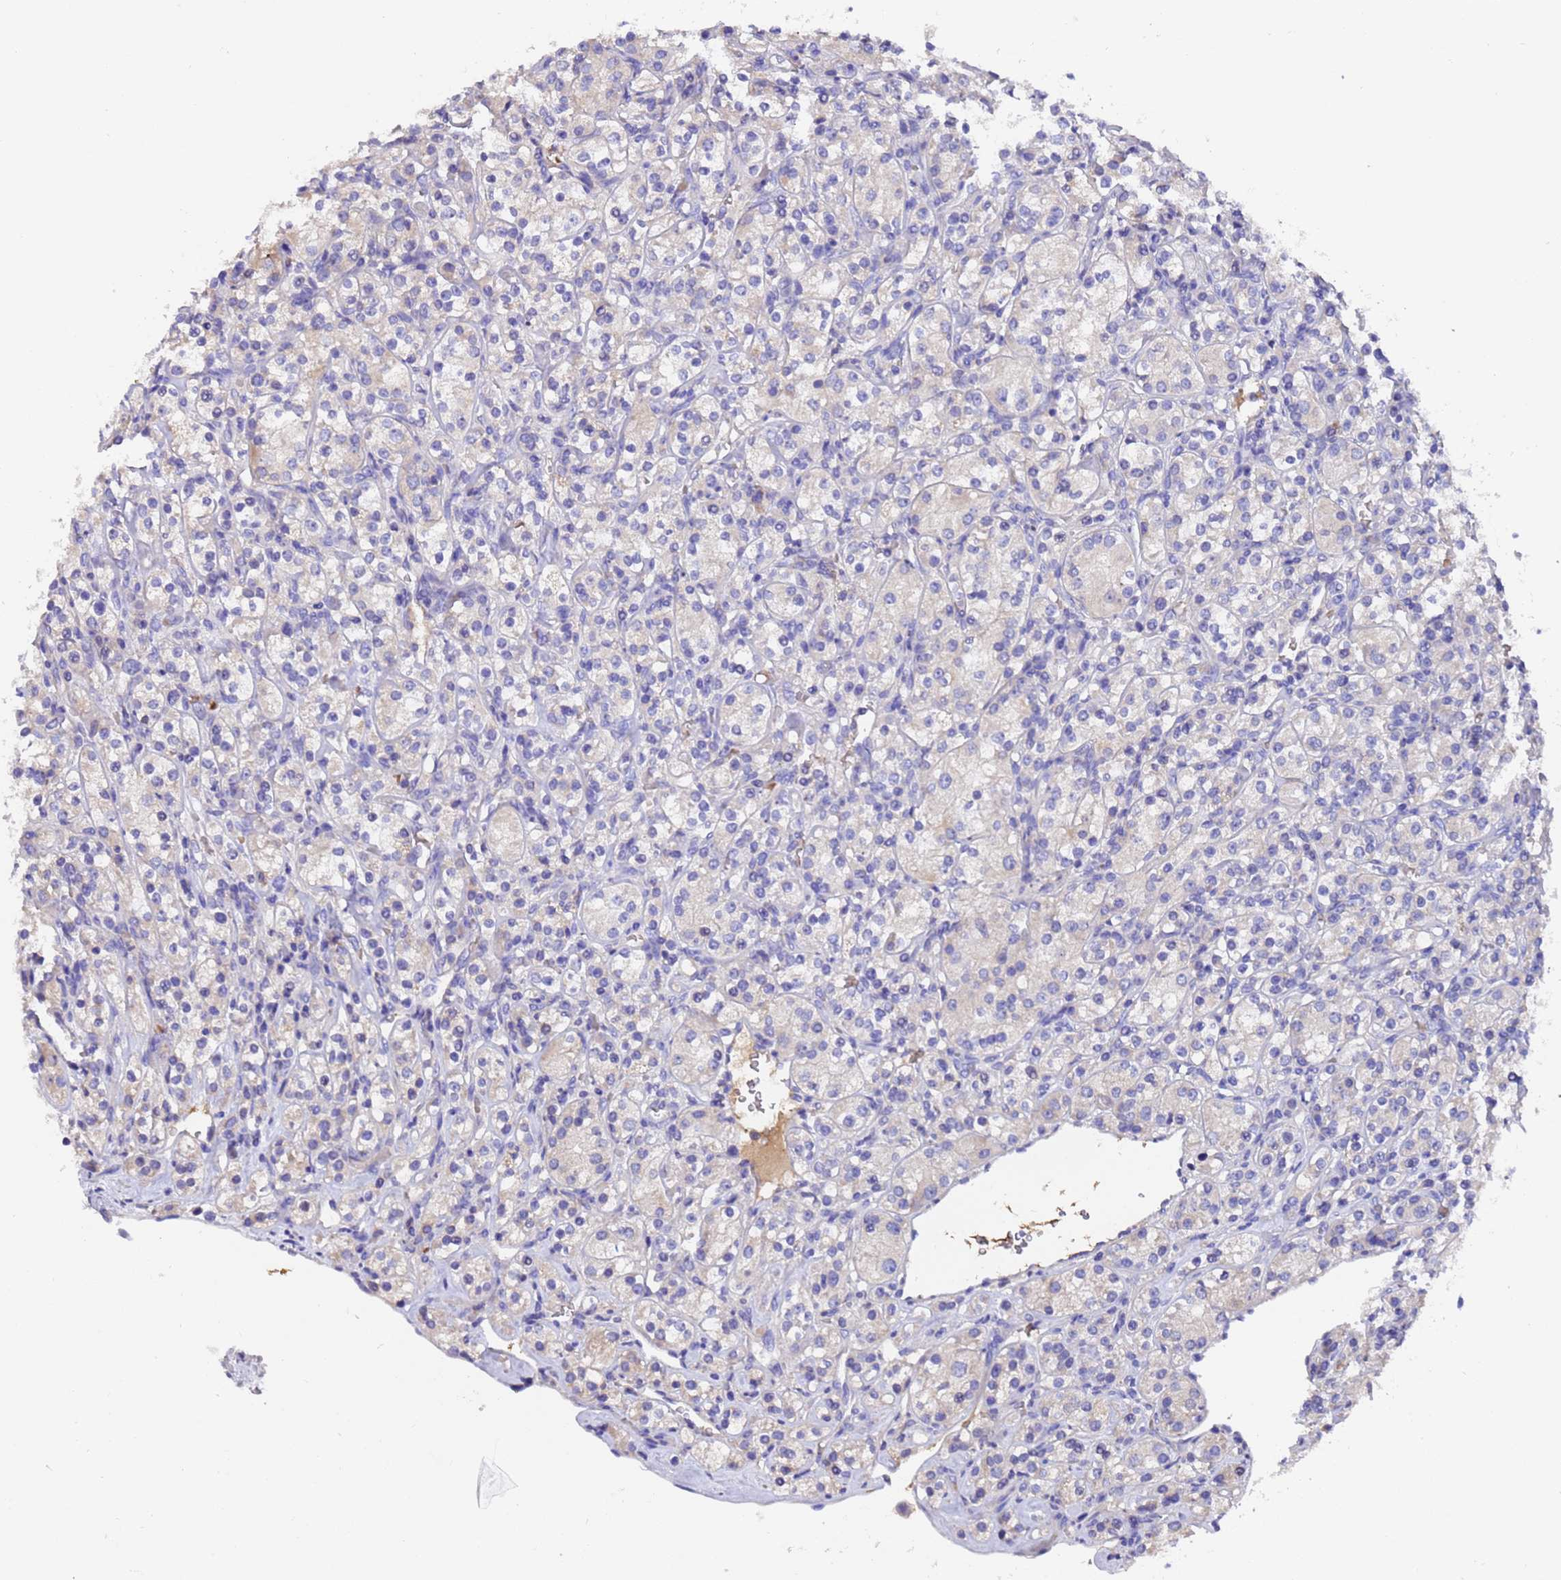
{"staining": {"intensity": "negative", "quantity": "none", "location": "none"}, "tissue": "renal cancer", "cell_type": "Tumor cells", "image_type": "cancer", "snomed": [{"axis": "morphology", "description": "Adenocarcinoma, NOS"}, {"axis": "topography", "description": "Kidney"}], "caption": "DAB immunohistochemical staining of human renal cancer shows no significant staining in tumor cells.", "gene": "ELP6", "patient": {"sex": "male", "age": 77}}